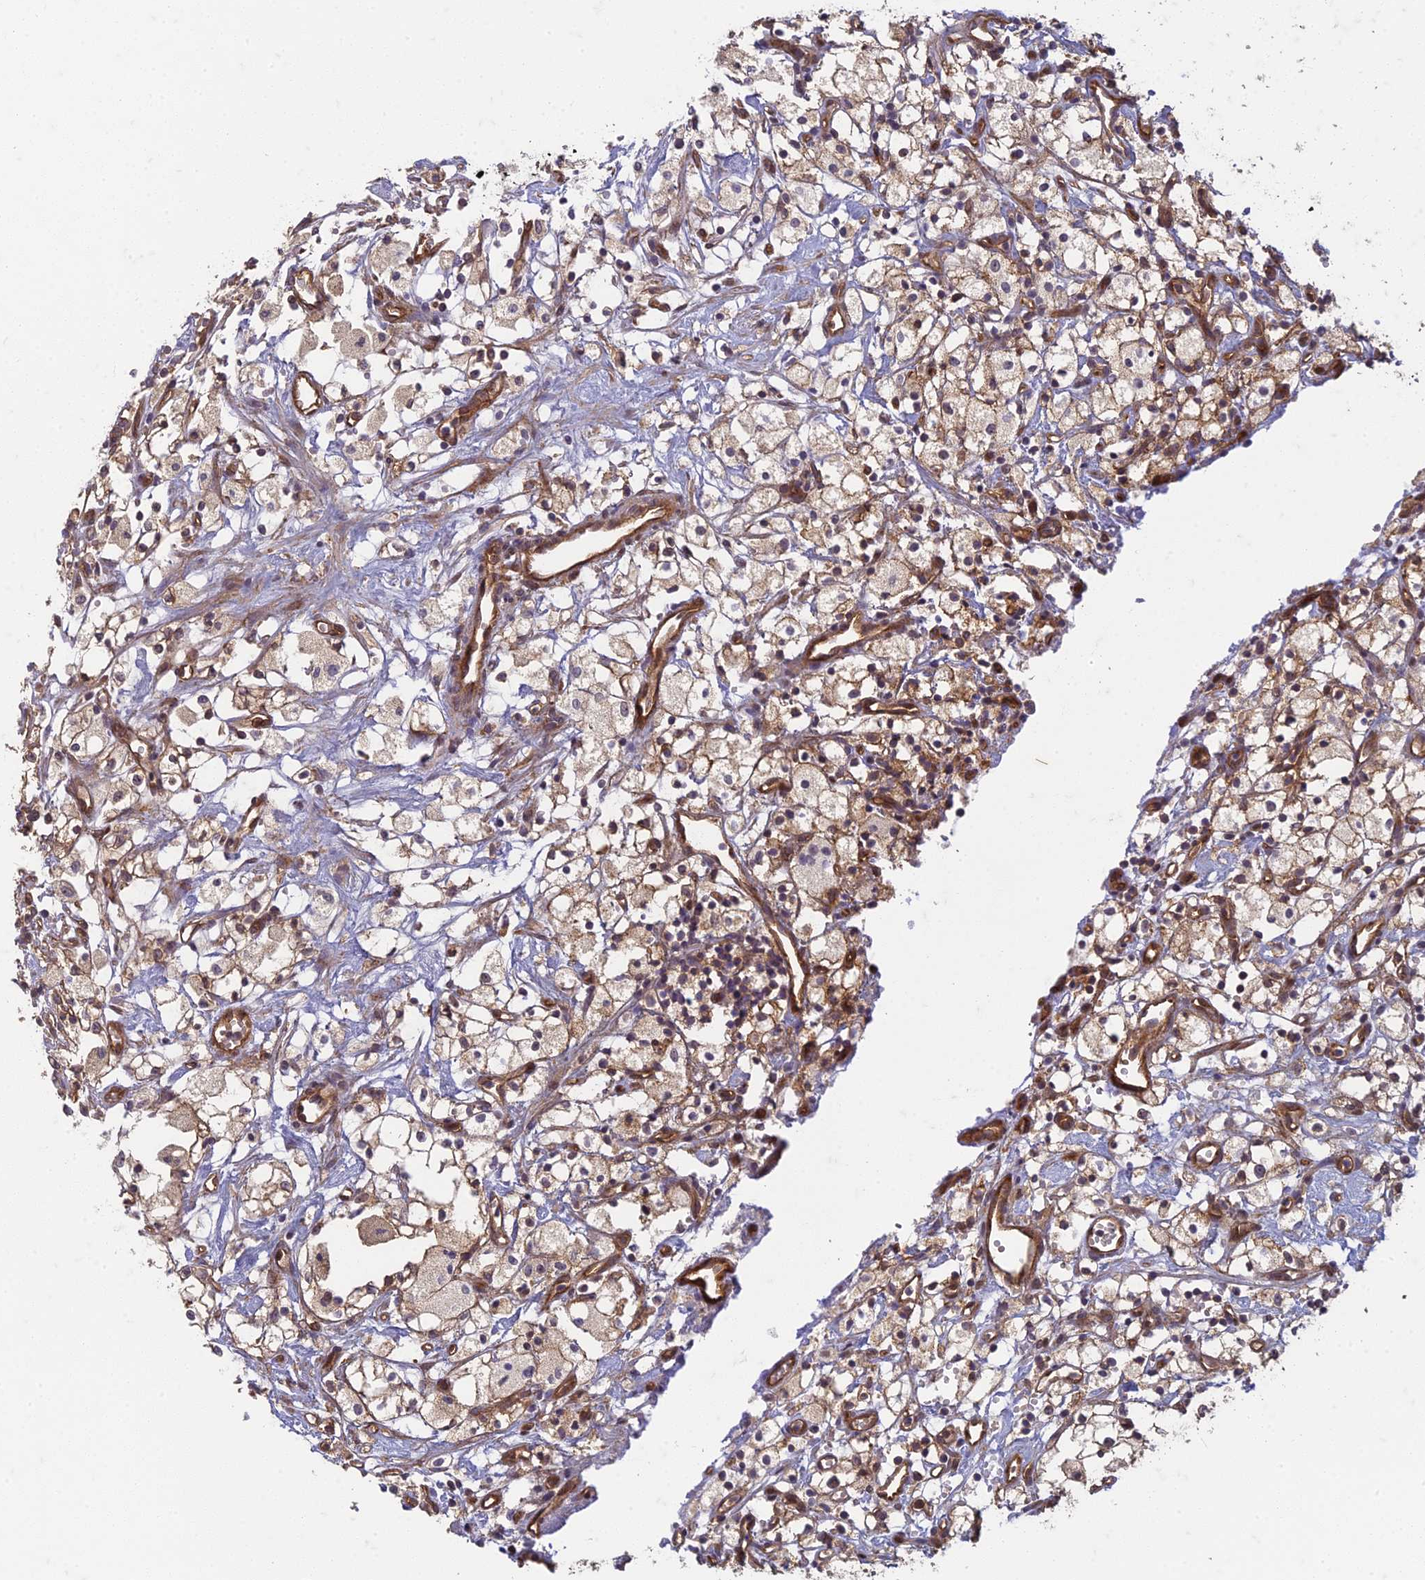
{"staining": {"intensity": "moderate", "quantity": "<25%", "location": "cytoplasmic/membranous"}, "tissue": "renal cancer", "cell_type": "Tumor cells", "image_type": "cancer", "snomed": [{"axis": "morphology", "description": "Adenocarcinoma, NOS"}, {"axis": "topography", "description": "Kidney"}], "caption": "A micrograph of human adenocarcinoma (renal) stained for a protein reveals moderate cytoplasmic/membranous brown staining in tumor cells. (DAB IHC with brightfield microscopy, high magnification).", "gene": "TCF25", "patient": {"sex": "male", "age": 59}}